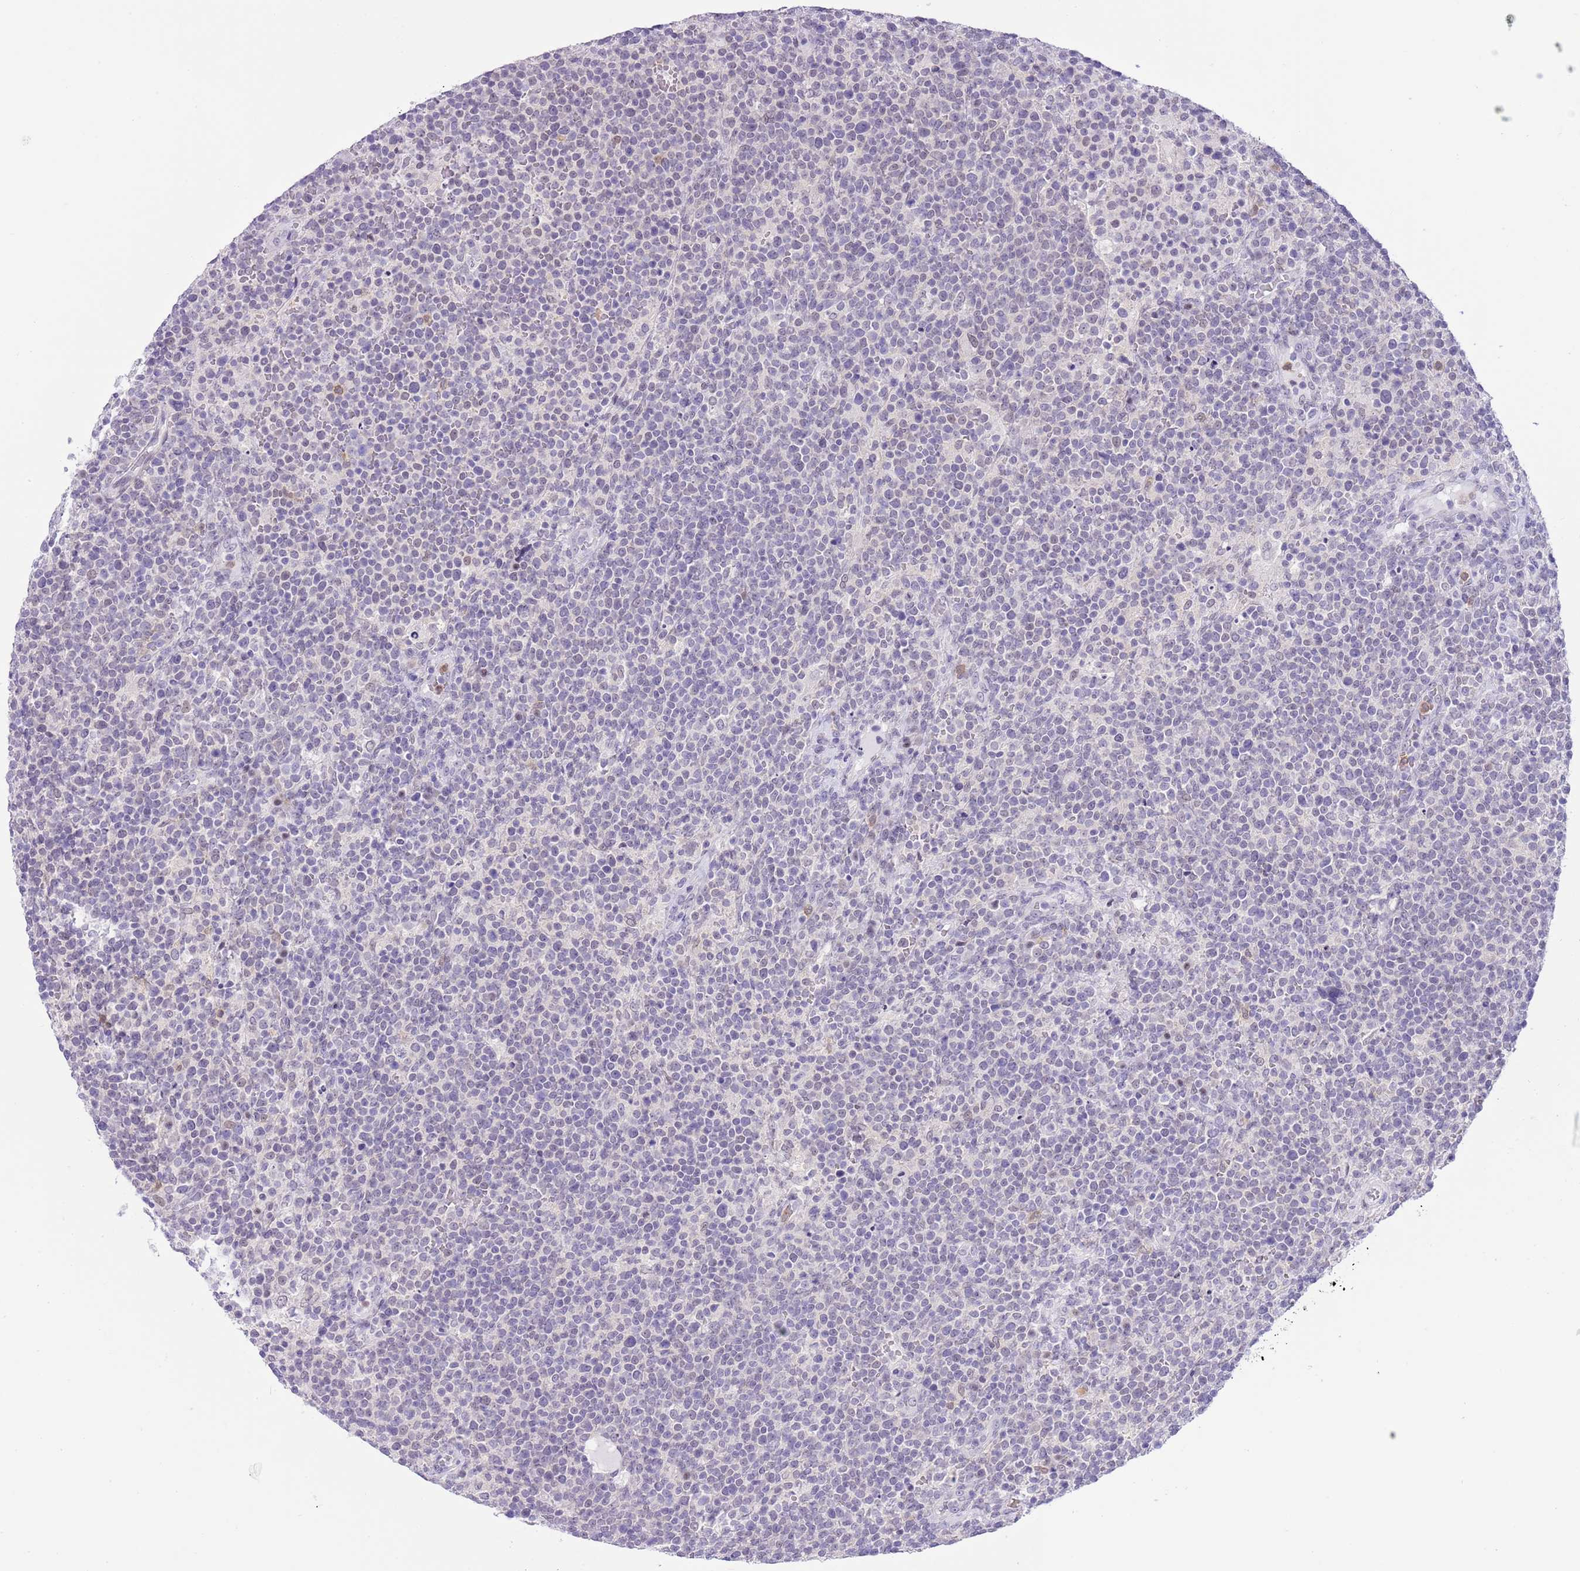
{"staining": {"intensity": "negative", "quantity": "none", "location": "none"}, "tissue": "lymphoma", "cell_type": "Tumor cells", "image_type": "cancer", "snomed": [{"axis": "morphology", "description": "Malignant lymphoma, non-Hodgkin's type, High grade"}, {"axis": "topography", "description": "Lymph node"}], "caption": "Immunohistochemistry (IHC) of human lymphoma exhibits no positivity in tumor cells.", "gene": "PPP1R17", "patient": {"sex": "male", "age": 61}}